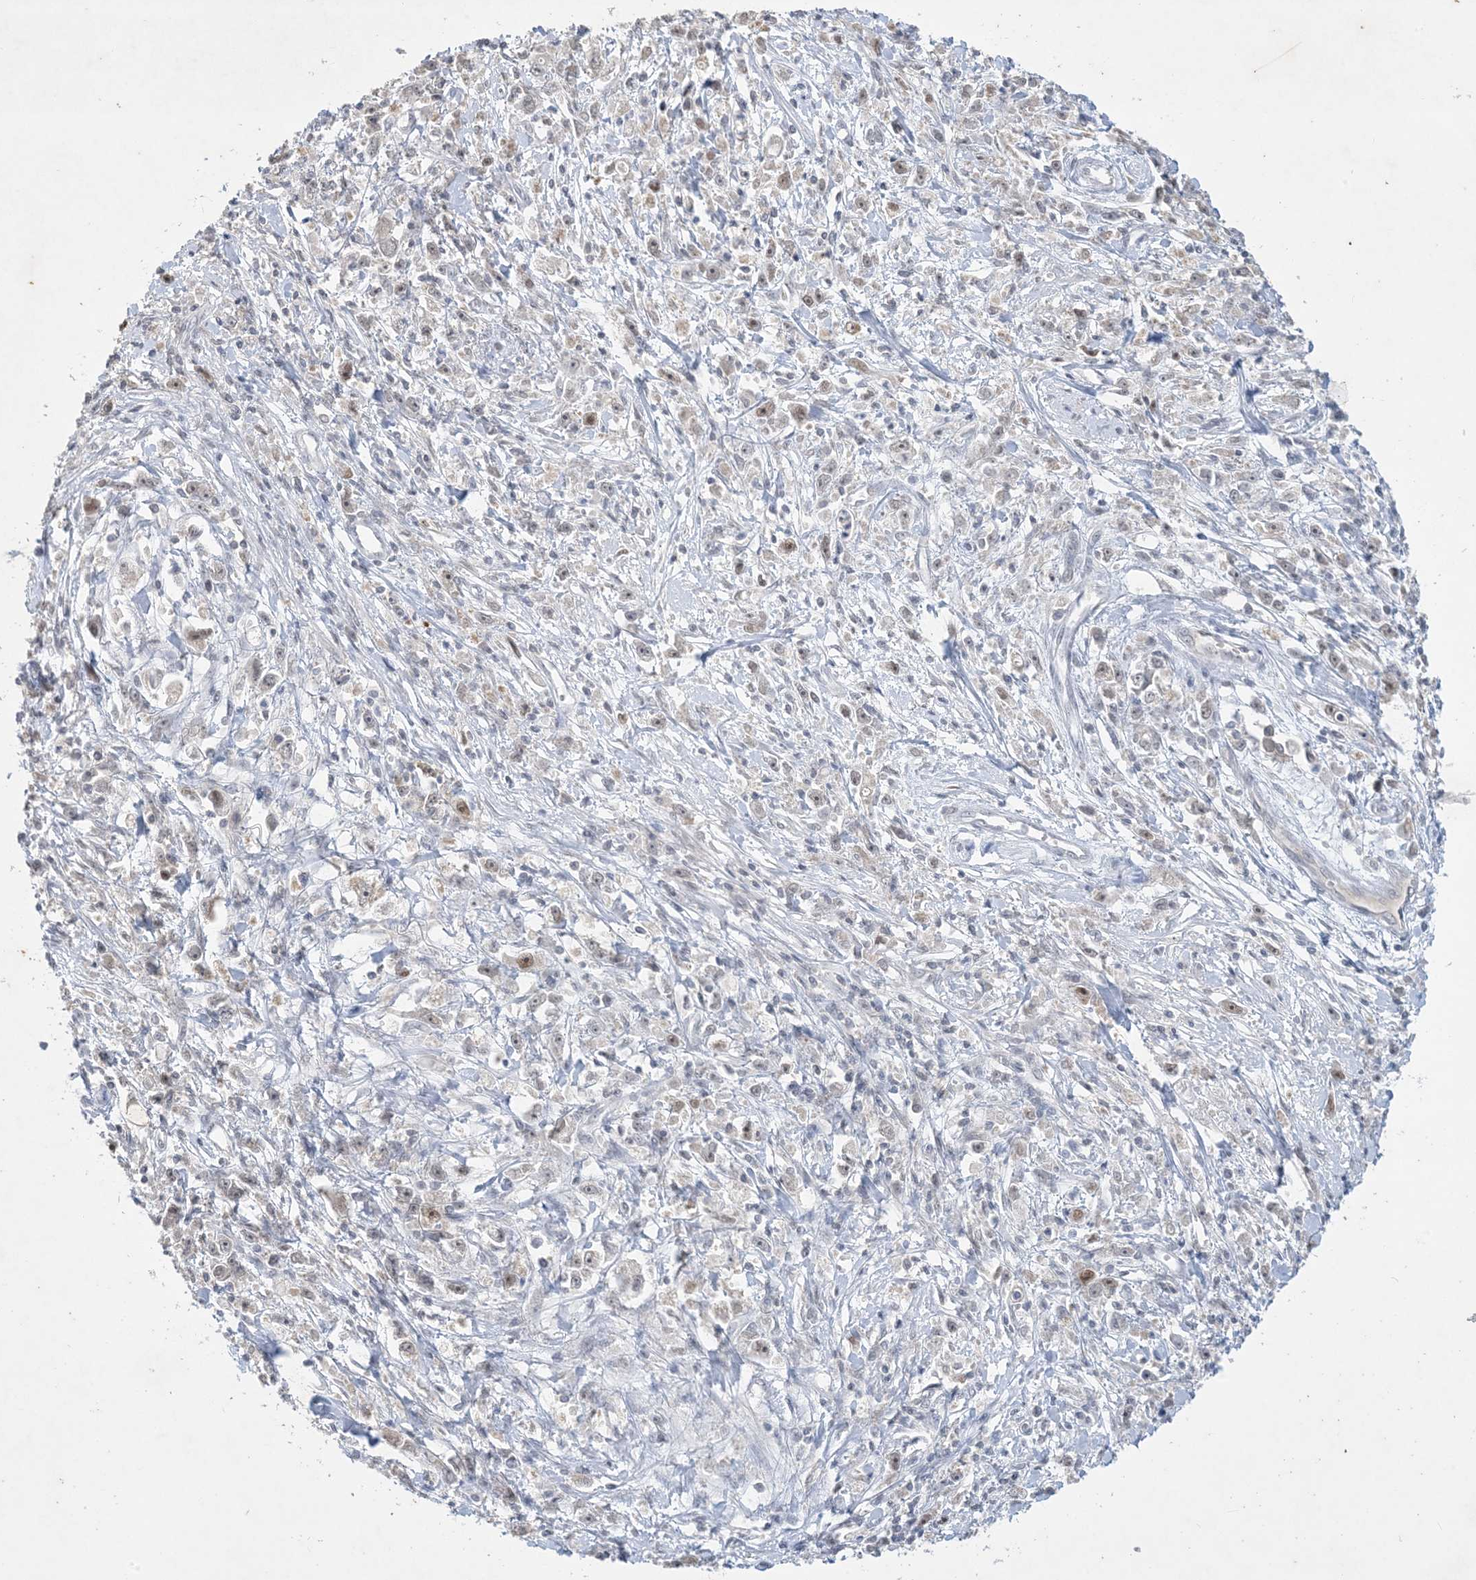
{"staining": {"intensity": "weak", "quantity": "<25%", "location": "nuclear"}, "tissue": "stomach cancer", "cell_type": "Tumor cells", "image_type": "cancer", "snomed": [{"axis": "morphology", "description": "Adenocarcinoma, NOS"}, {"axis": "topography", "description": "Stomach"}], "caption": "There is no significant staining in tumor cells of adenocarcinoma (stomach).", "gene": "ZNF674", "patient": {"sex": "female", "age": 59}}